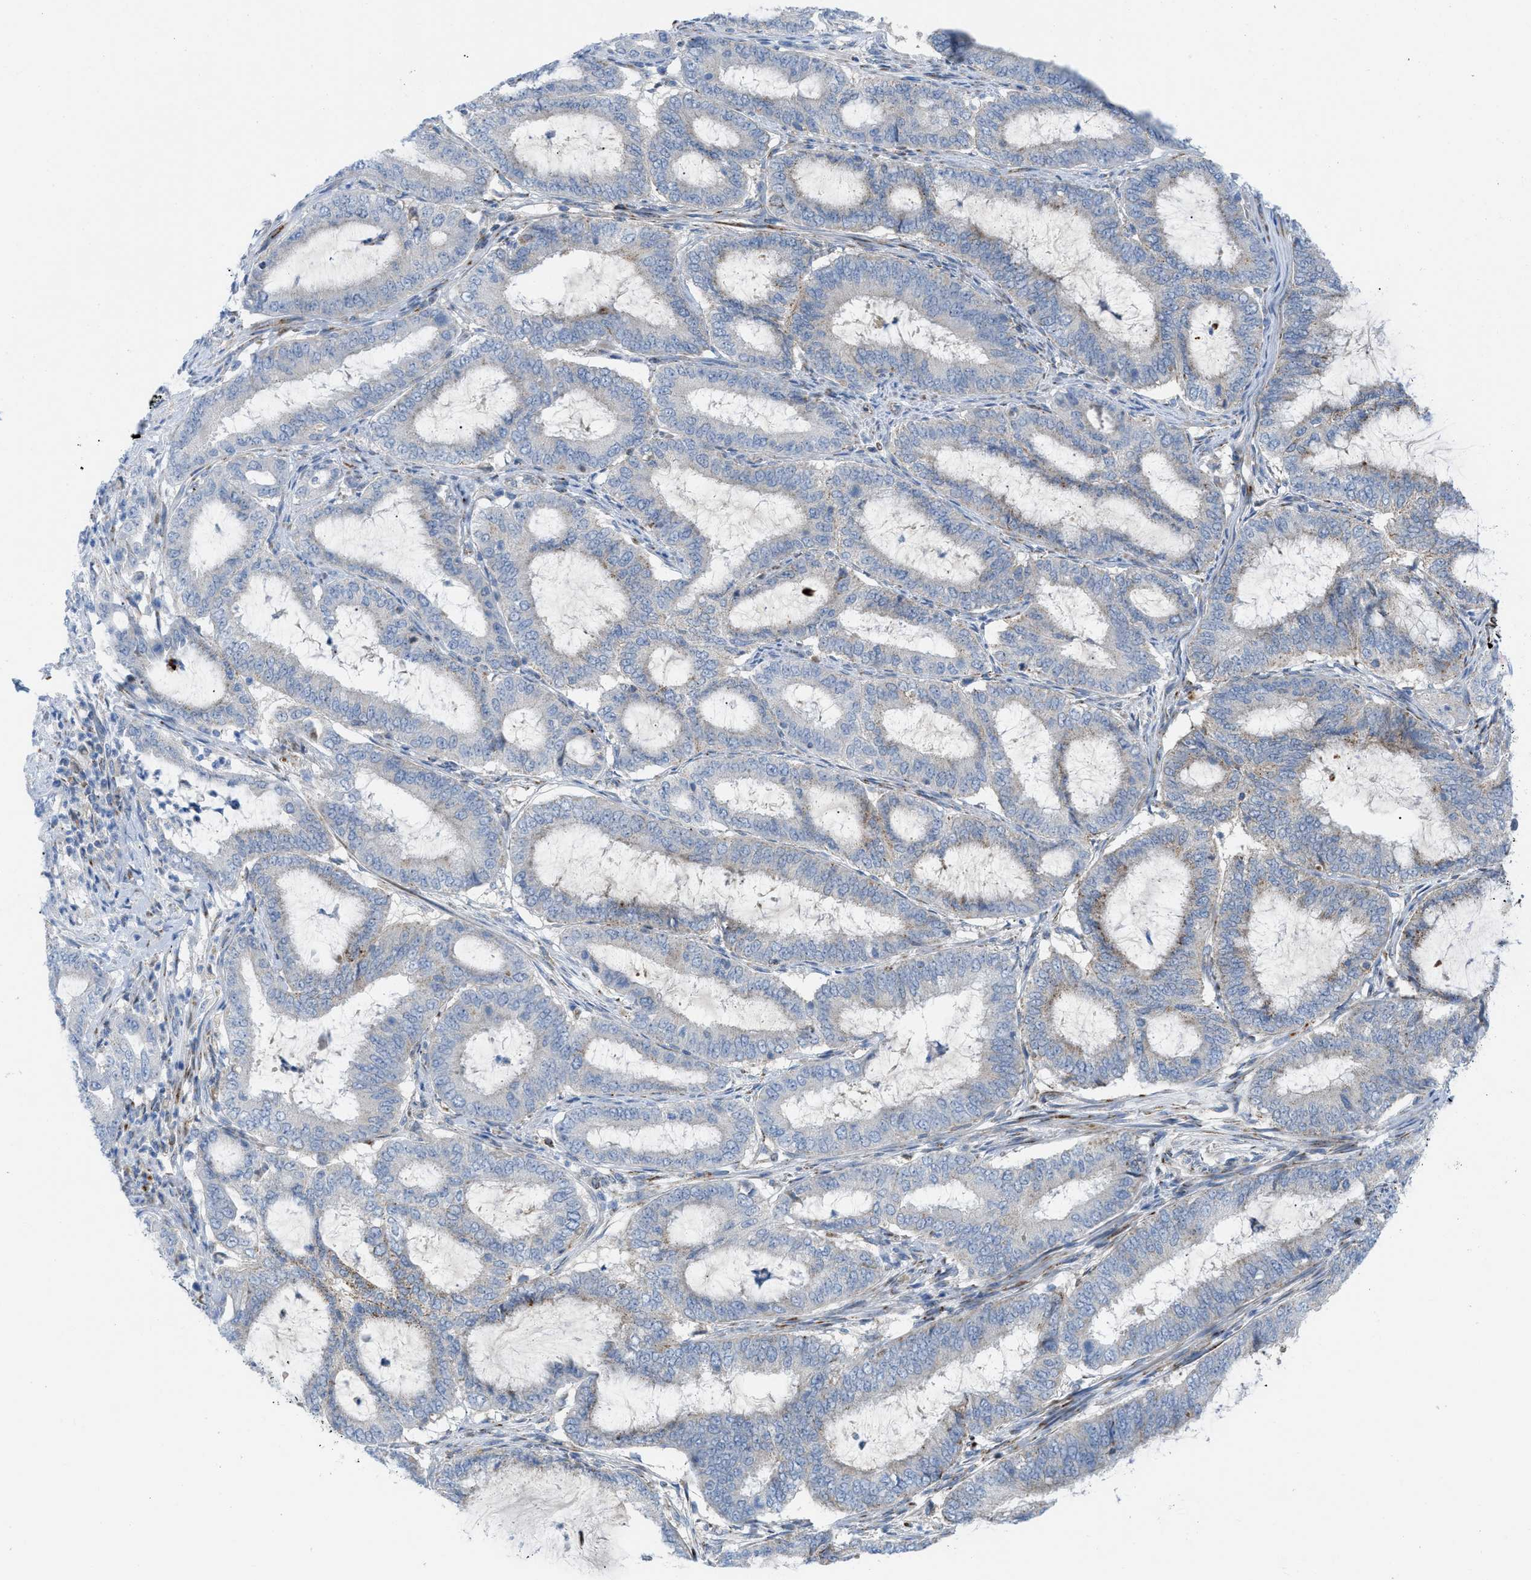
{"staining": {"intensity": "negative", "quantity": "none", "location": "none"}, "tissue": "endometrial cancer", "cell_type": "Tumor cells", "image_type": "cancer", "snomed": [{"axis": "morphology", "description": "Adenocarcinoma, NOS"}, {"axis": "topography", "description": "Endometrium"}], "caption": "A micrograph of endometrial cancer (adenocarcinoma) stained for a protein exhibits no brown staining in tumor cells.", "gene": "RBBP9", "patient": {"sex": "female", "age": 70}}